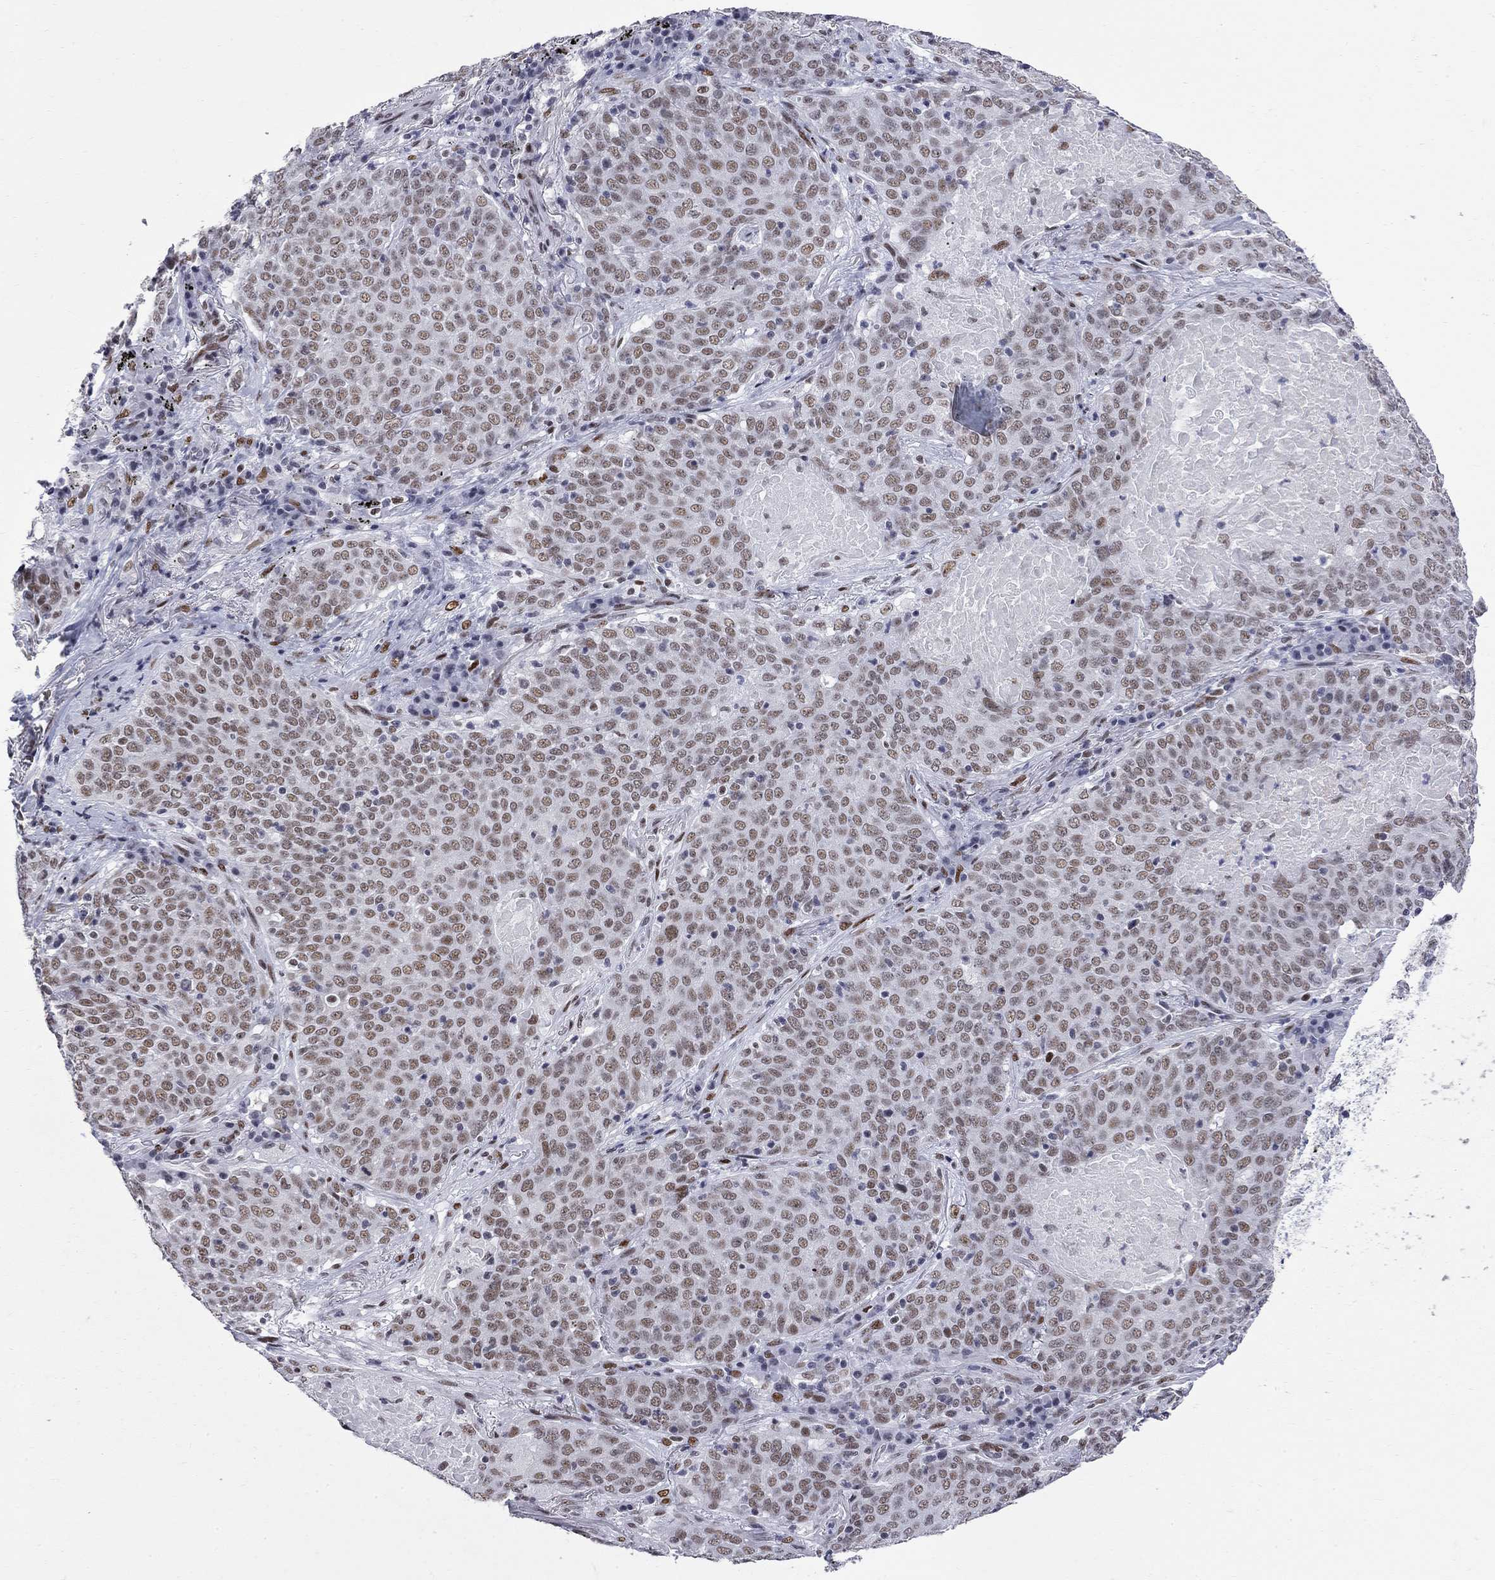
{"staining": {"intensity": "weak", "quantity": ">75%", "location": "nuclear"}, "tissue": "lung cancer", "cell_type": "Tumor cells", "image_type": "cancer", "snomed": [{"axis": "morphology", "description": "Squamous cell carcinoma, NOS"}, {"axis": "topography", "description": "Lung"}], "caption": "A micrograph of human lung cancer stained for a protein displays weak nuclear brown staining in tumor cells. Immunohistochemistry stains the protein of interest in brown and the nuclei are stained blue.", "gene": "ZBTB47", "patient": {"sex": "male", "age": 82}}